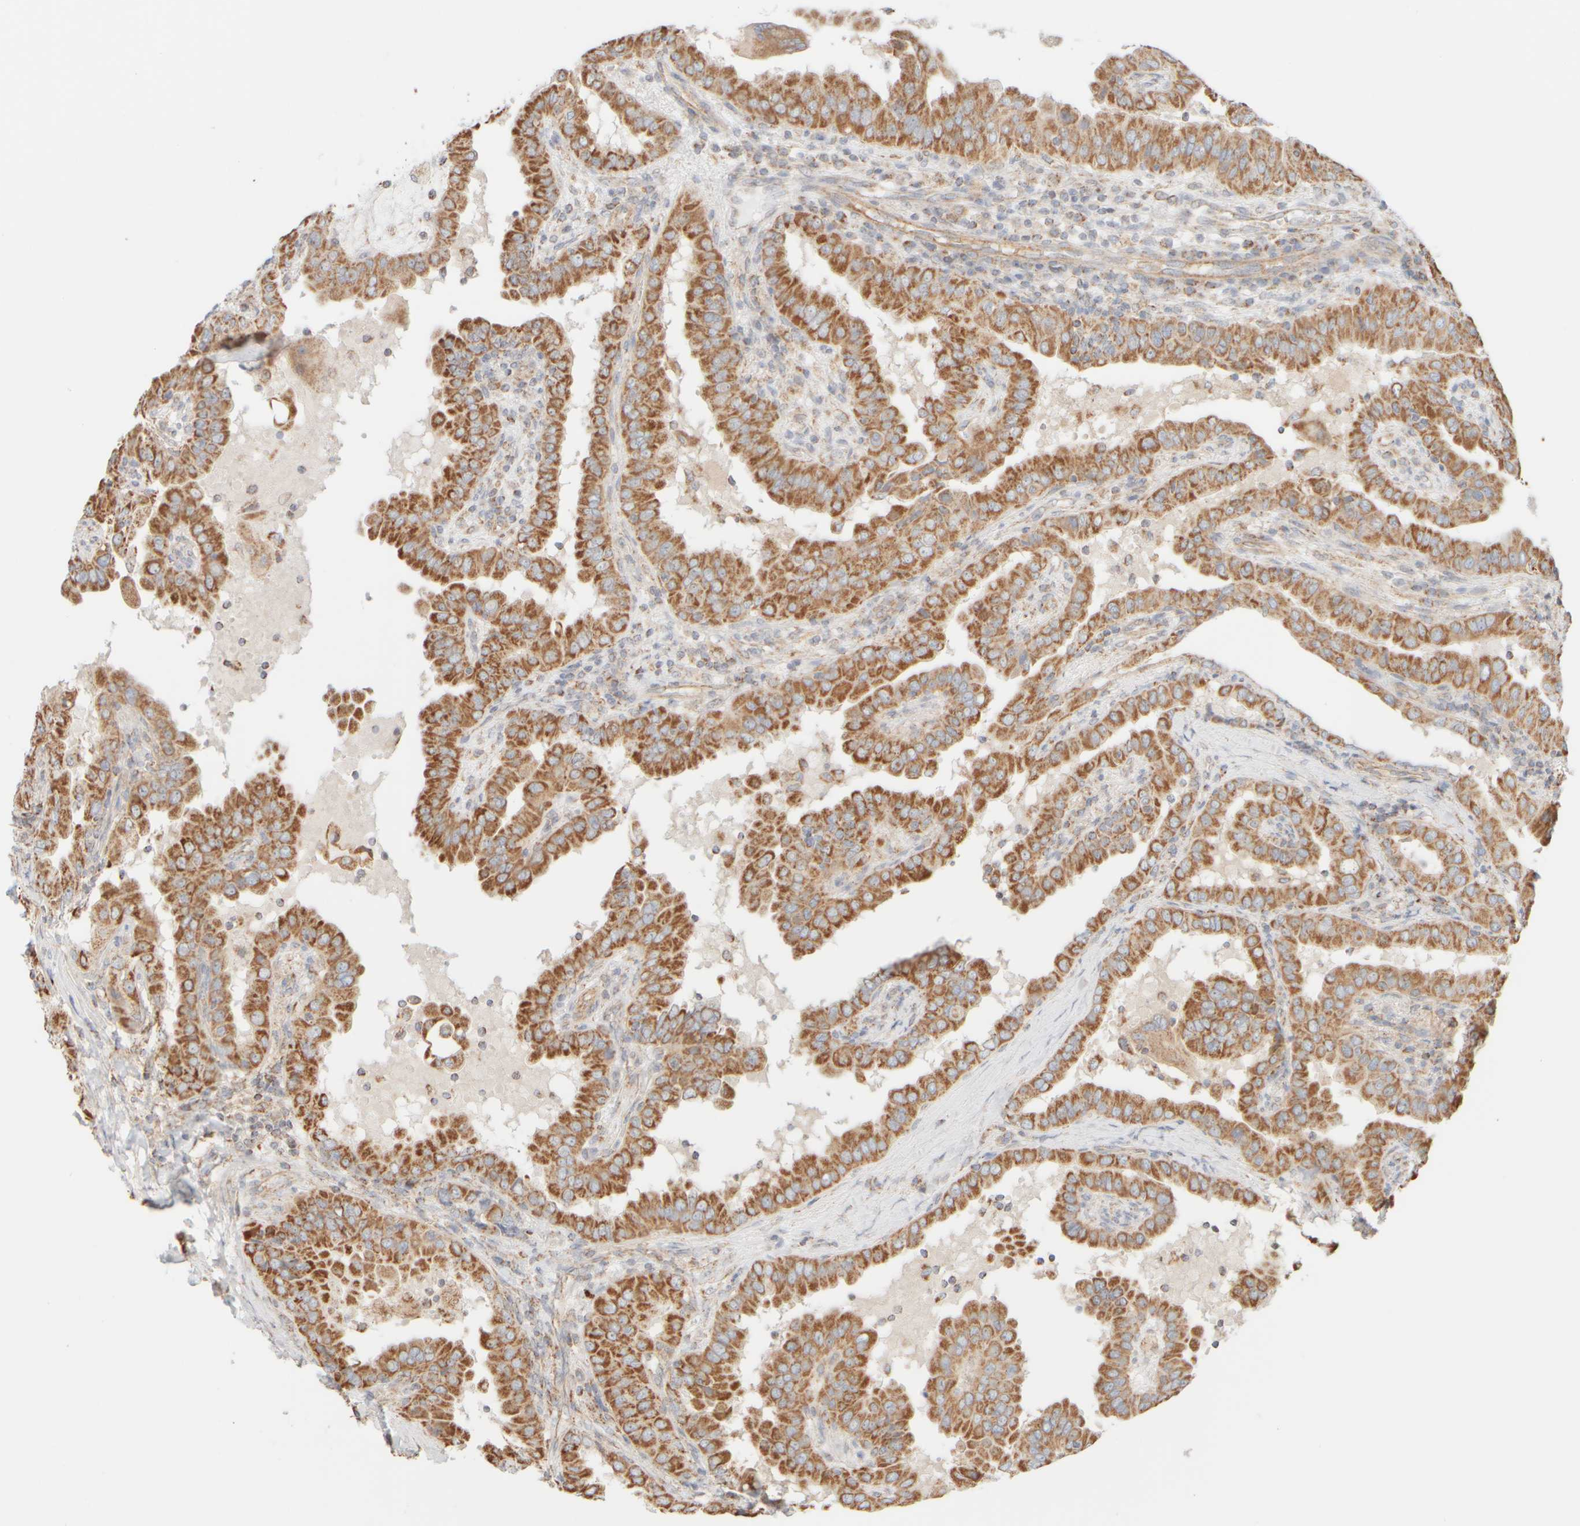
{"staining": {"intensity": "moderate", "quantity": ">75%", "location": "cytoplasmic/membranous"}, "tissue": "thyroid cancer", "cell_type": "Tumor cells", "image_type": "cancer", "snomed": [{"axis": "morphology", "description": "Papillary adenocarcinoma, NOS"}, {"axis": "topography", "description": "Thyroid gland"}], "caption": "Thyroid cancer (papillary adenocarcinoma) was stained to show a protein in brown. There is medium levels of moderate cytoplasmic/membranous staining in about >75% of tumor cells. The protein of interest is stained brown, and the nuclei are stained in blue (DAB IHC with brightfield microscopy, high magnification).", "gene": "APBB2", "patient": {"sex": "male", "age": 33}}